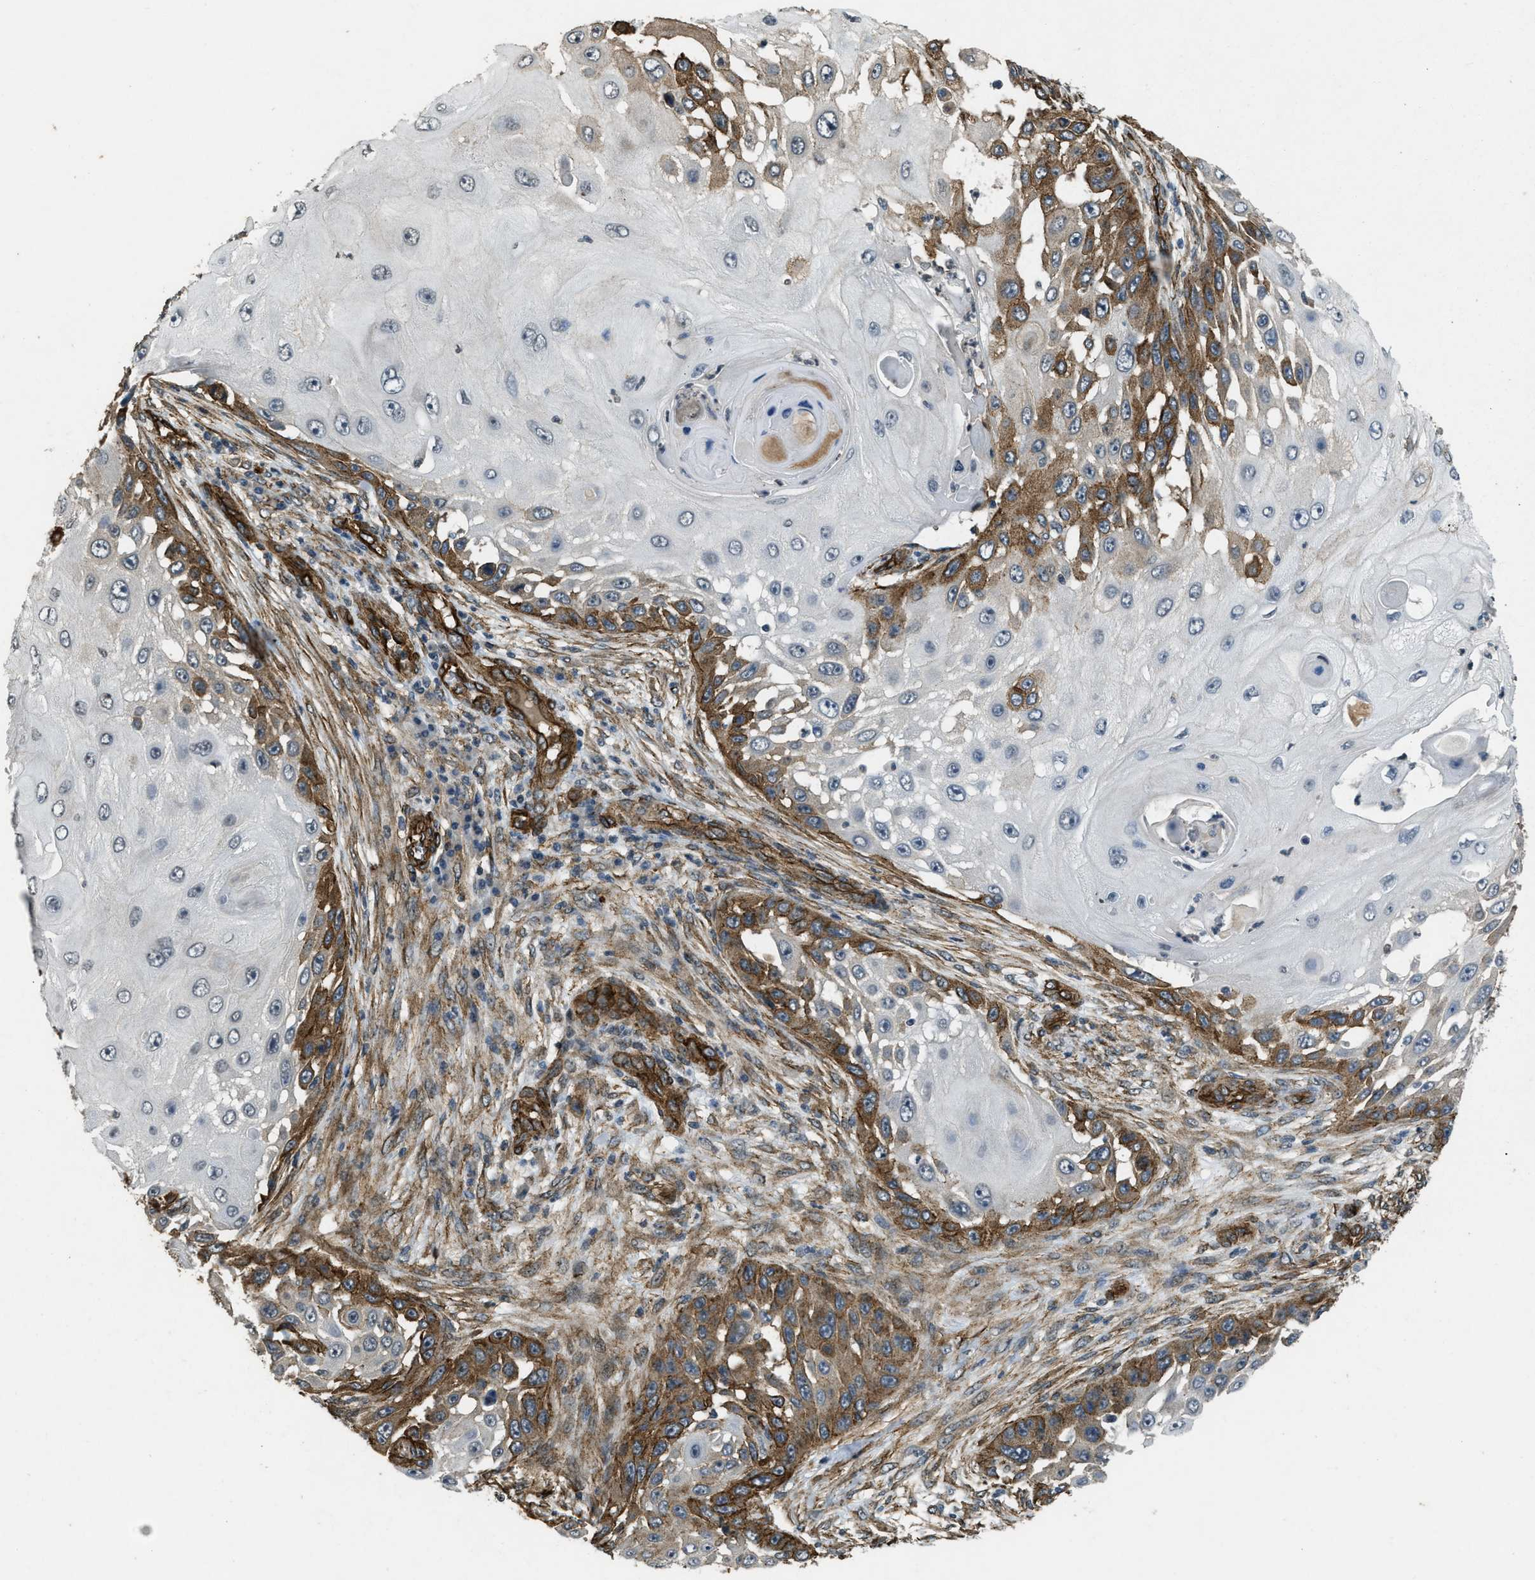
{"staining": {"intensity": "moderate", "quantity": "25%-75%", "location": "cytoplasmic/membranous"}, "tissue": "skin cancer", "cell_type": "Tumor cells", "image_type": "cancer", "snomed": [{"axis": "morphology", "description": "Squamous cell carcinoma, NOS"}, {"axis": "topography", "description": "Skin"}], "caption": "Immunohistochemical staining of human skin cancer (squamous cell carcinoma) shows moderate cytoplasmic/membranous protein positivity in about 25%-75% of tumor cells.", "gene": "NMB", "patient": {"sex": "female", "age": 44}}